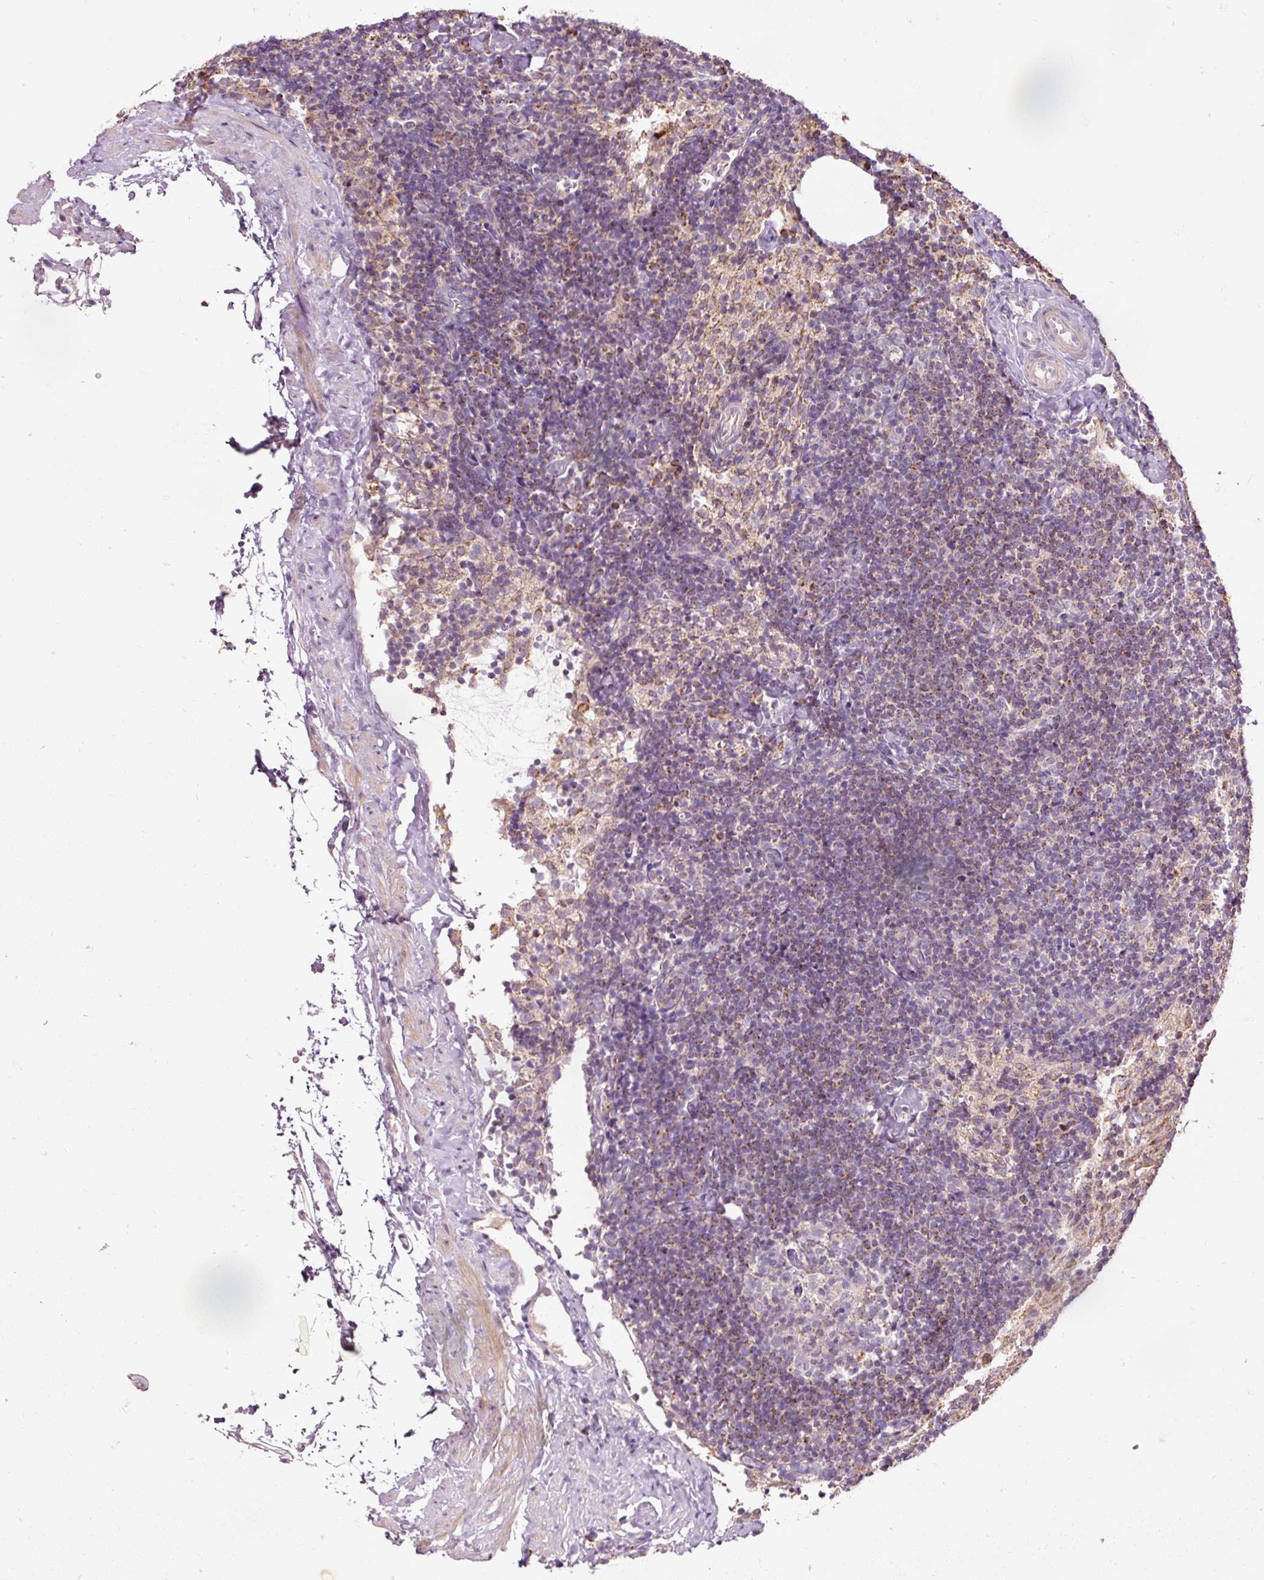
{"staining": {"intensity": "moderate", "quantity": "<25%", "location": "cytoplasmic/membranous"}, "tissue": "lymph node", "cell_type": "Germinal center cells", "image_type": "normal", "snomed": [{"axis": "morphology", "description": "Normal tissue, NOS"}, {"axis": "topography", "description": "Lymph node"}], "caption": "Germinal center cells show moderate cytoplasmic/membranous positivity in approximately <25% of cells in normal lymph node.", "gene": "PRDX5", "patient": {"sex": "female", "age": 52}}